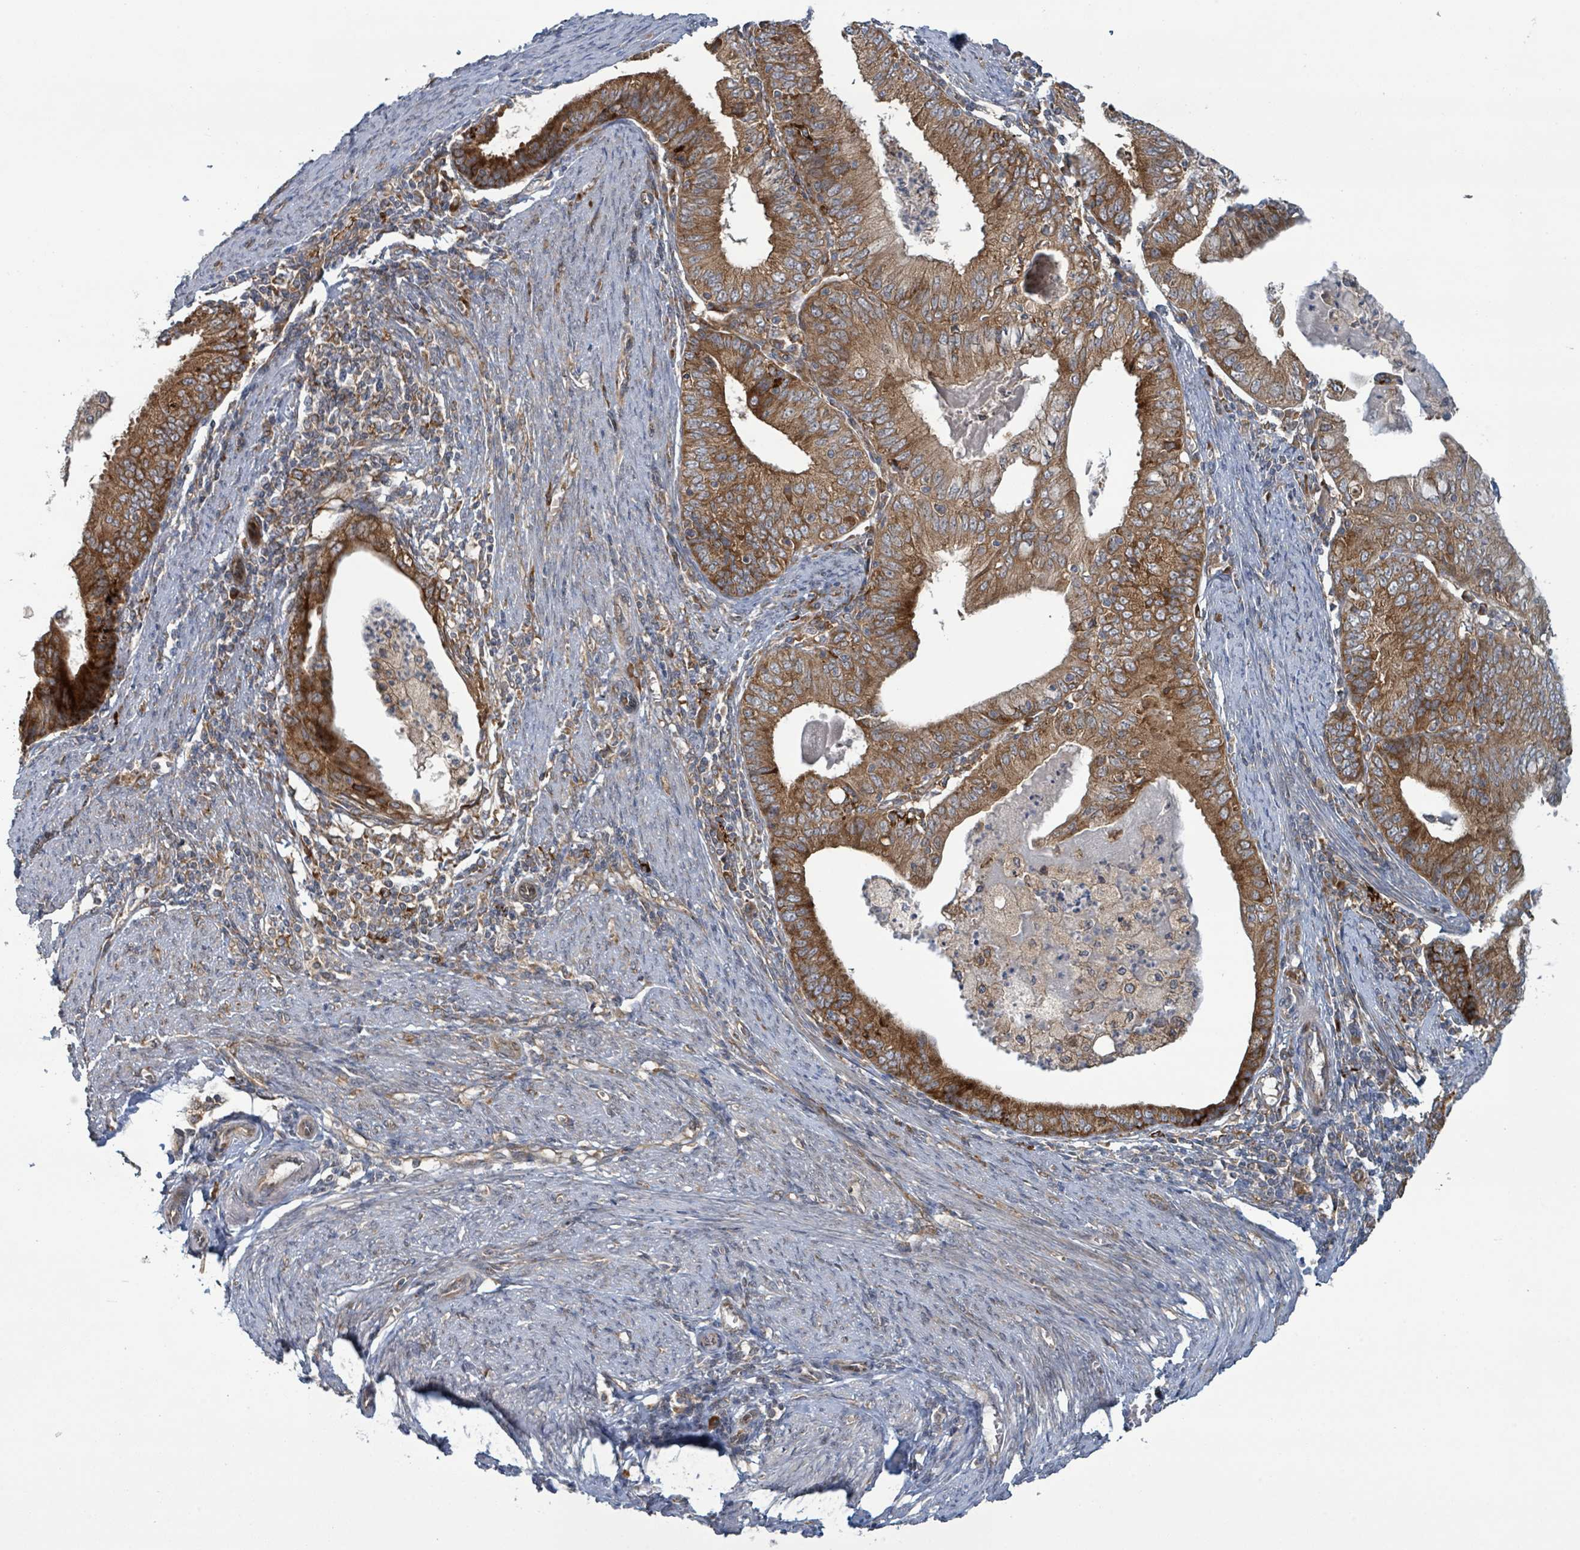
{"staining": {"intensity": "strong", "quantity": ">75%", "location": "cytoplasmic/membranous"}, "tissue": "endometrial cancer", "cell_type": "Tumor cells", "image_type": "cancer", "snomed": [{"axis": "morphology", "description": "Adenocarcinoma, NOS"}, {"axis": "topography", "description": "Endometrium"}], "caption": "Immunohistochemistry staining of endometrial cancer, which exhibits high levels of strong cytoplasmic/membranous positivity in about >75% of tumor cells indicating strong cytoplasmic/membranous protein positivity. The staining was performed using DAB (3,3'-diaminobenzidine) (brown) for protein detection and nuclei were counterstained in hematoxylin (blue).", "gene": "OR51E1", "patient": {"sex": "female", "age": 57}}